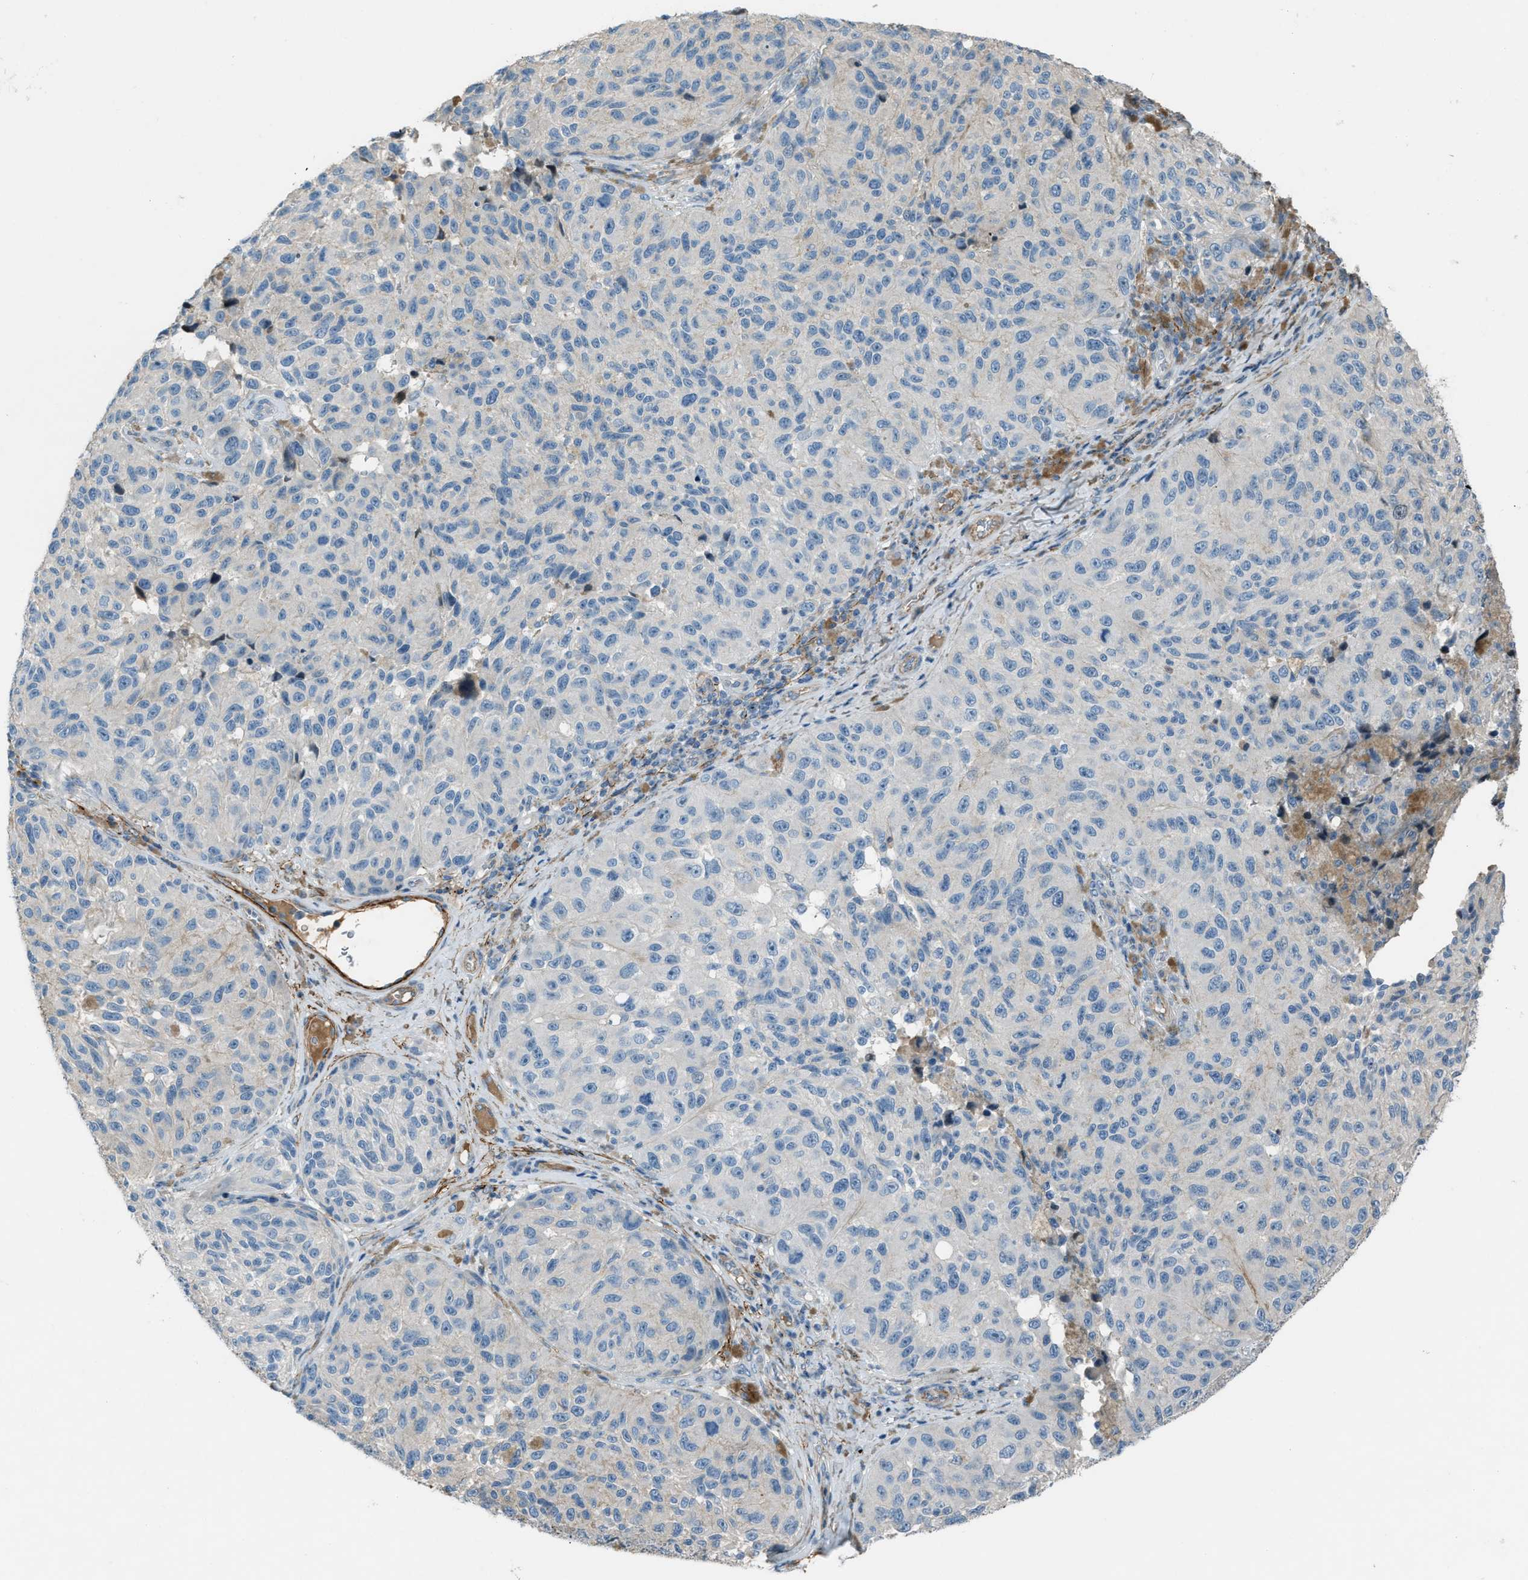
{"staining": {"intensity": "negative", "quantity": "none", "location": "none"}, "tissue": "melanoma", "cell_type": "Tumor cells", "image_type": "cancer", "snomed": [{"axis": "morphology", "description": "Malignant melanoma, NOS"}, {"axis": "topography", "description": "Skin"}], "caption": "There is no significant expression in tumor cells of melanoma.", "gene": "FBLN2", "patient": {"sex": "female", "age": 73}}